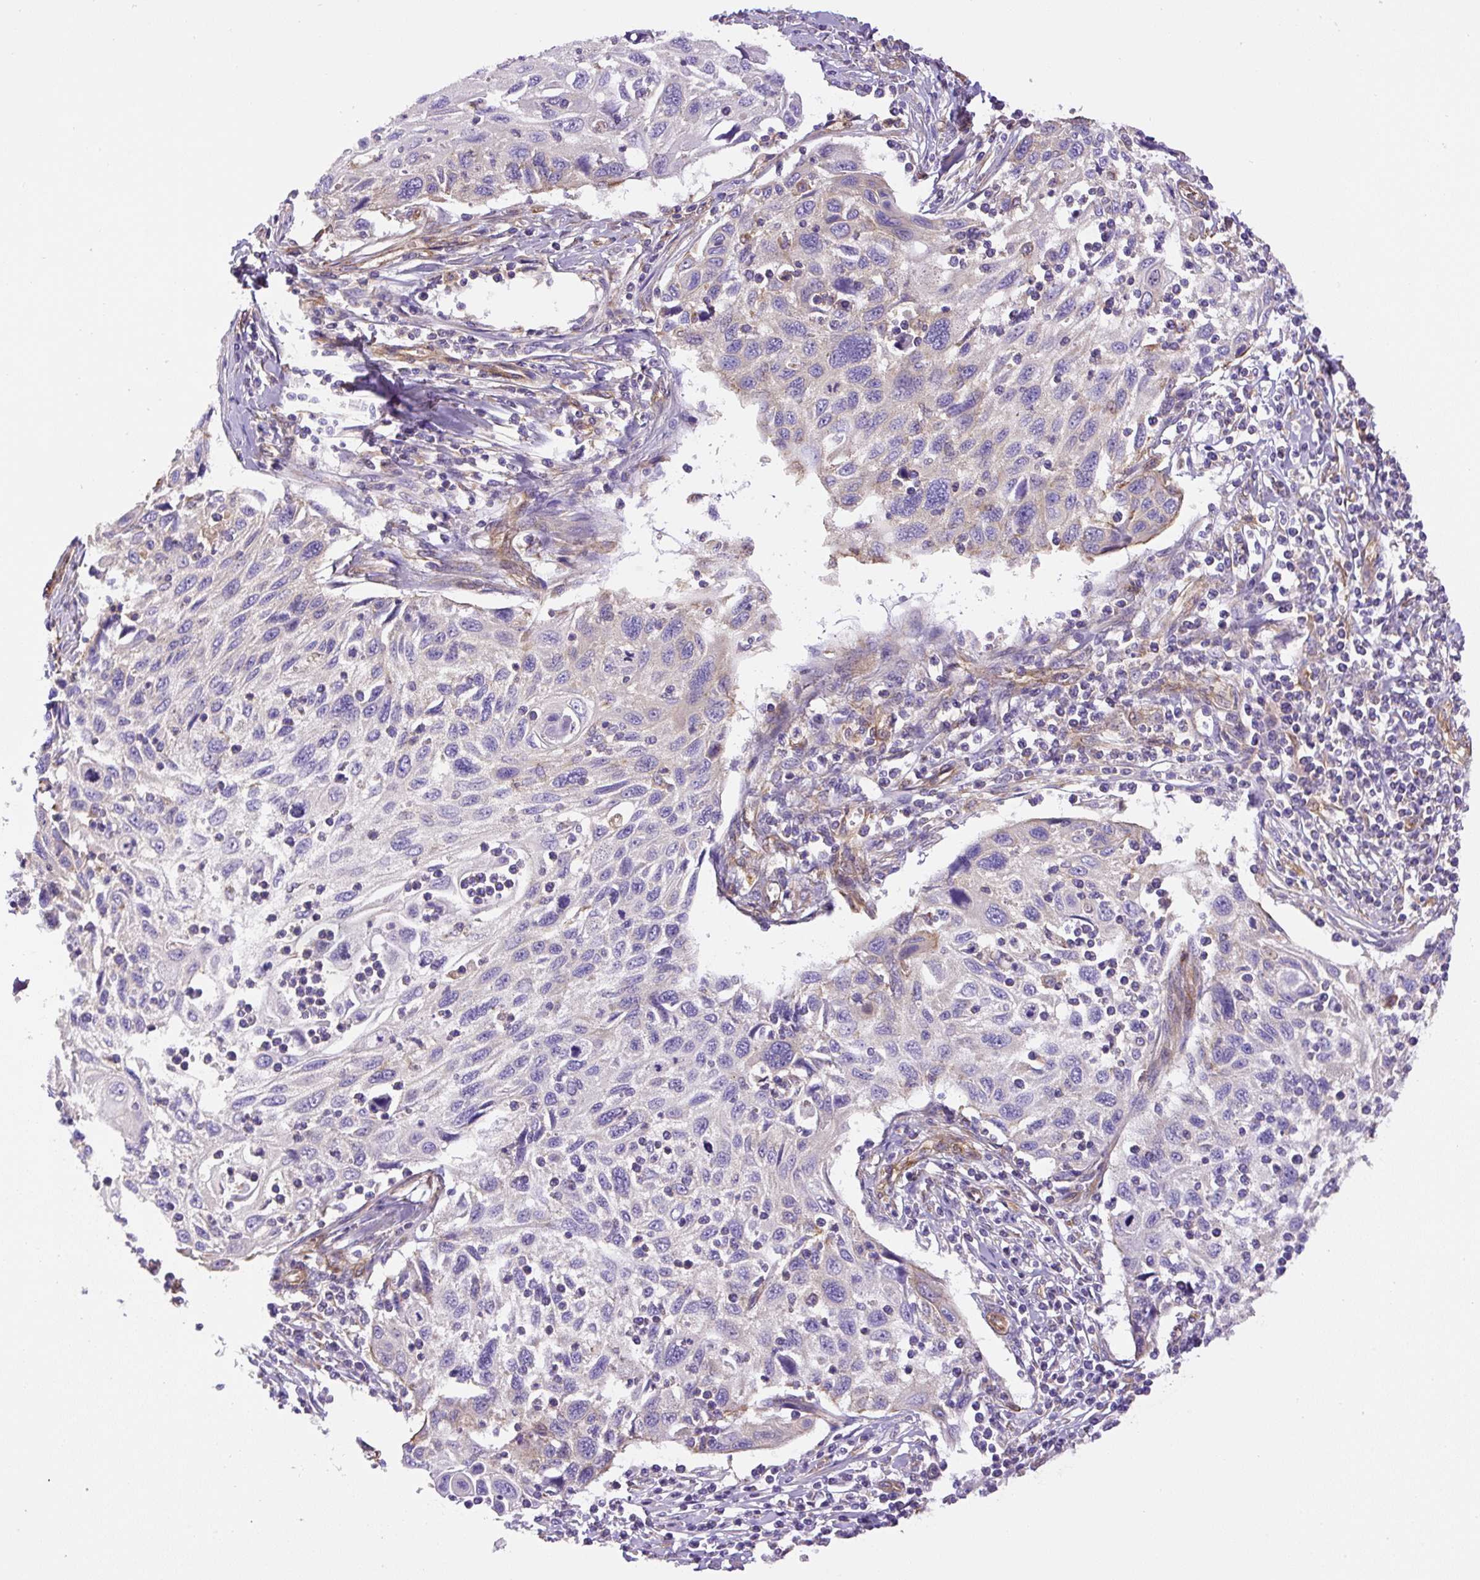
{"staining": {"intensity": "negative", "quantity": "none", "location": "none"}, "tissue": "cervical cancer", "cell_type": "Tumor cells", "image_type": "cancer", "snomed": [{"axis": "morphology", "description": "Squamous cell carcinoma, NOS"}, {"axis": "topography", "description": "Cervix"}], "caption": "Image shows no significant protein staining in tumor cells of squamous cell carcinoma (cervical). (Stains: DAB (3,3'-diaminobenzidine) immunohistochemistry (IHC) with hematoxylin counter stain, Microscopy: brightfield microscopy at high magnification).", "gene": "DCTN1", "patient": {"sex": "female", "age": 70}}